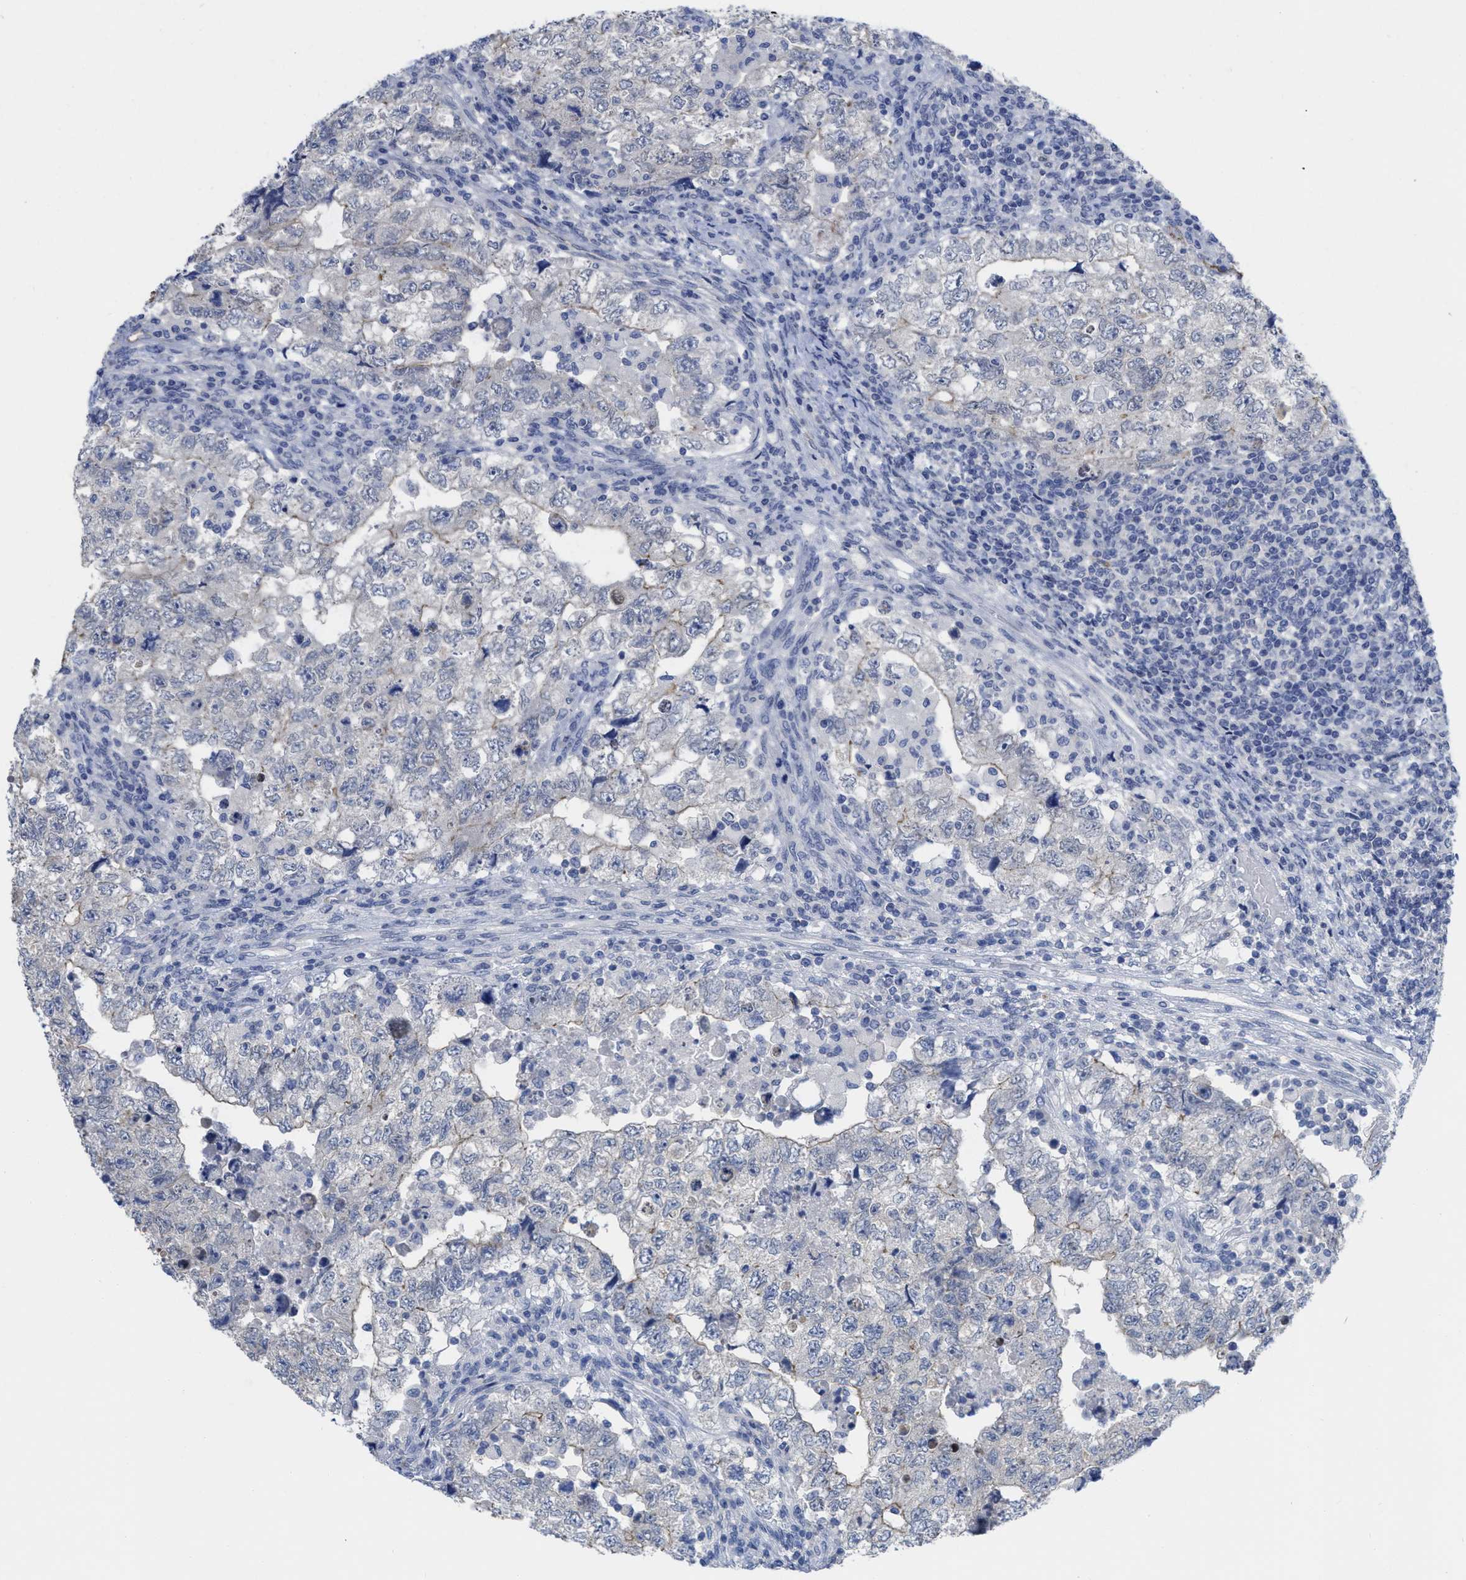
{"staining": {"intensity": "weak", "quantity": "25%-75%", "location": "cytoplasmic/membranous"}, "tissue": "testis cancer", "cell_type": "Tumor cells", "image_type": "cancer", "snomed": [{"axis": "morphology", "description": "Carcinoma, Embryonal, NOS"}, {"axis": "topography", "description": "Testis"}], "caption": "Brown immunohistochemical staining in human testis embryonal carcinoma demonstrates weak cytoplasmic/membranous staining in about 25%-75% of tumor cells.", "gene": "ACKR1", "patient": {"sex": "male", "age": 36}}